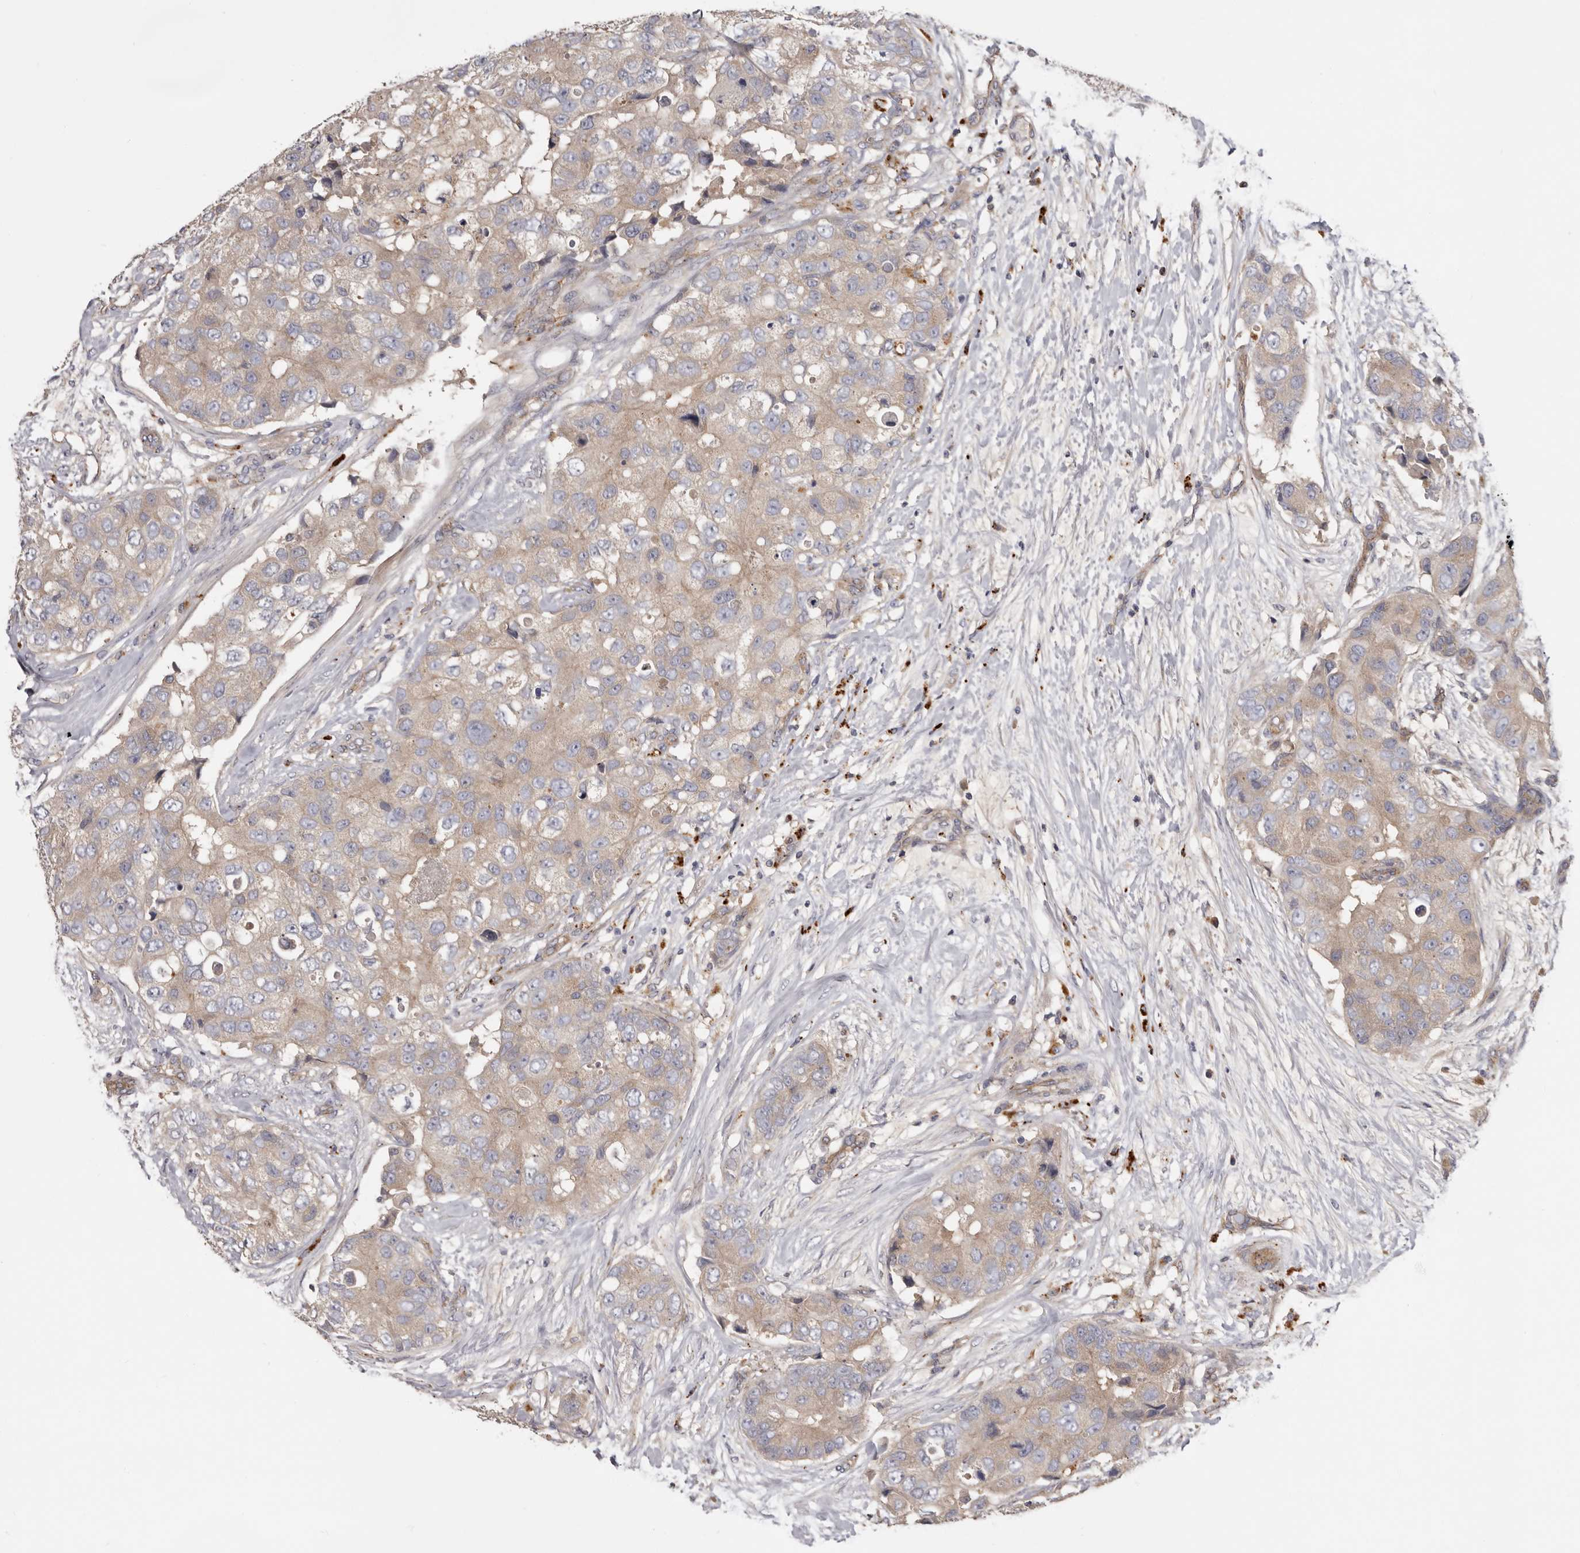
{"staining": {"intensity": "weak", "quantity": ">75%", "location": "cytoplasmic/membranous"}, "tissue": "breast cancer", "cell_type": "Tumor cells", "image_type": "cancer", "snomed": [{"axis": "morphology", "description": "Duct carcinoma"}, {"axis": "topography", "description": "Breast"}], "caption": "DAB immunohistochemical staining of invasive ductal carcinoma (breast) displays weak cytoplasmic/membranous protein expression in about >75% of tumor cells. Immunohistochemistry (ihc) stains the protein of interest in brown and the nuclei are stained blue.", "gene": "INKA2", "patient": {"sex": "female", "age": 62}}